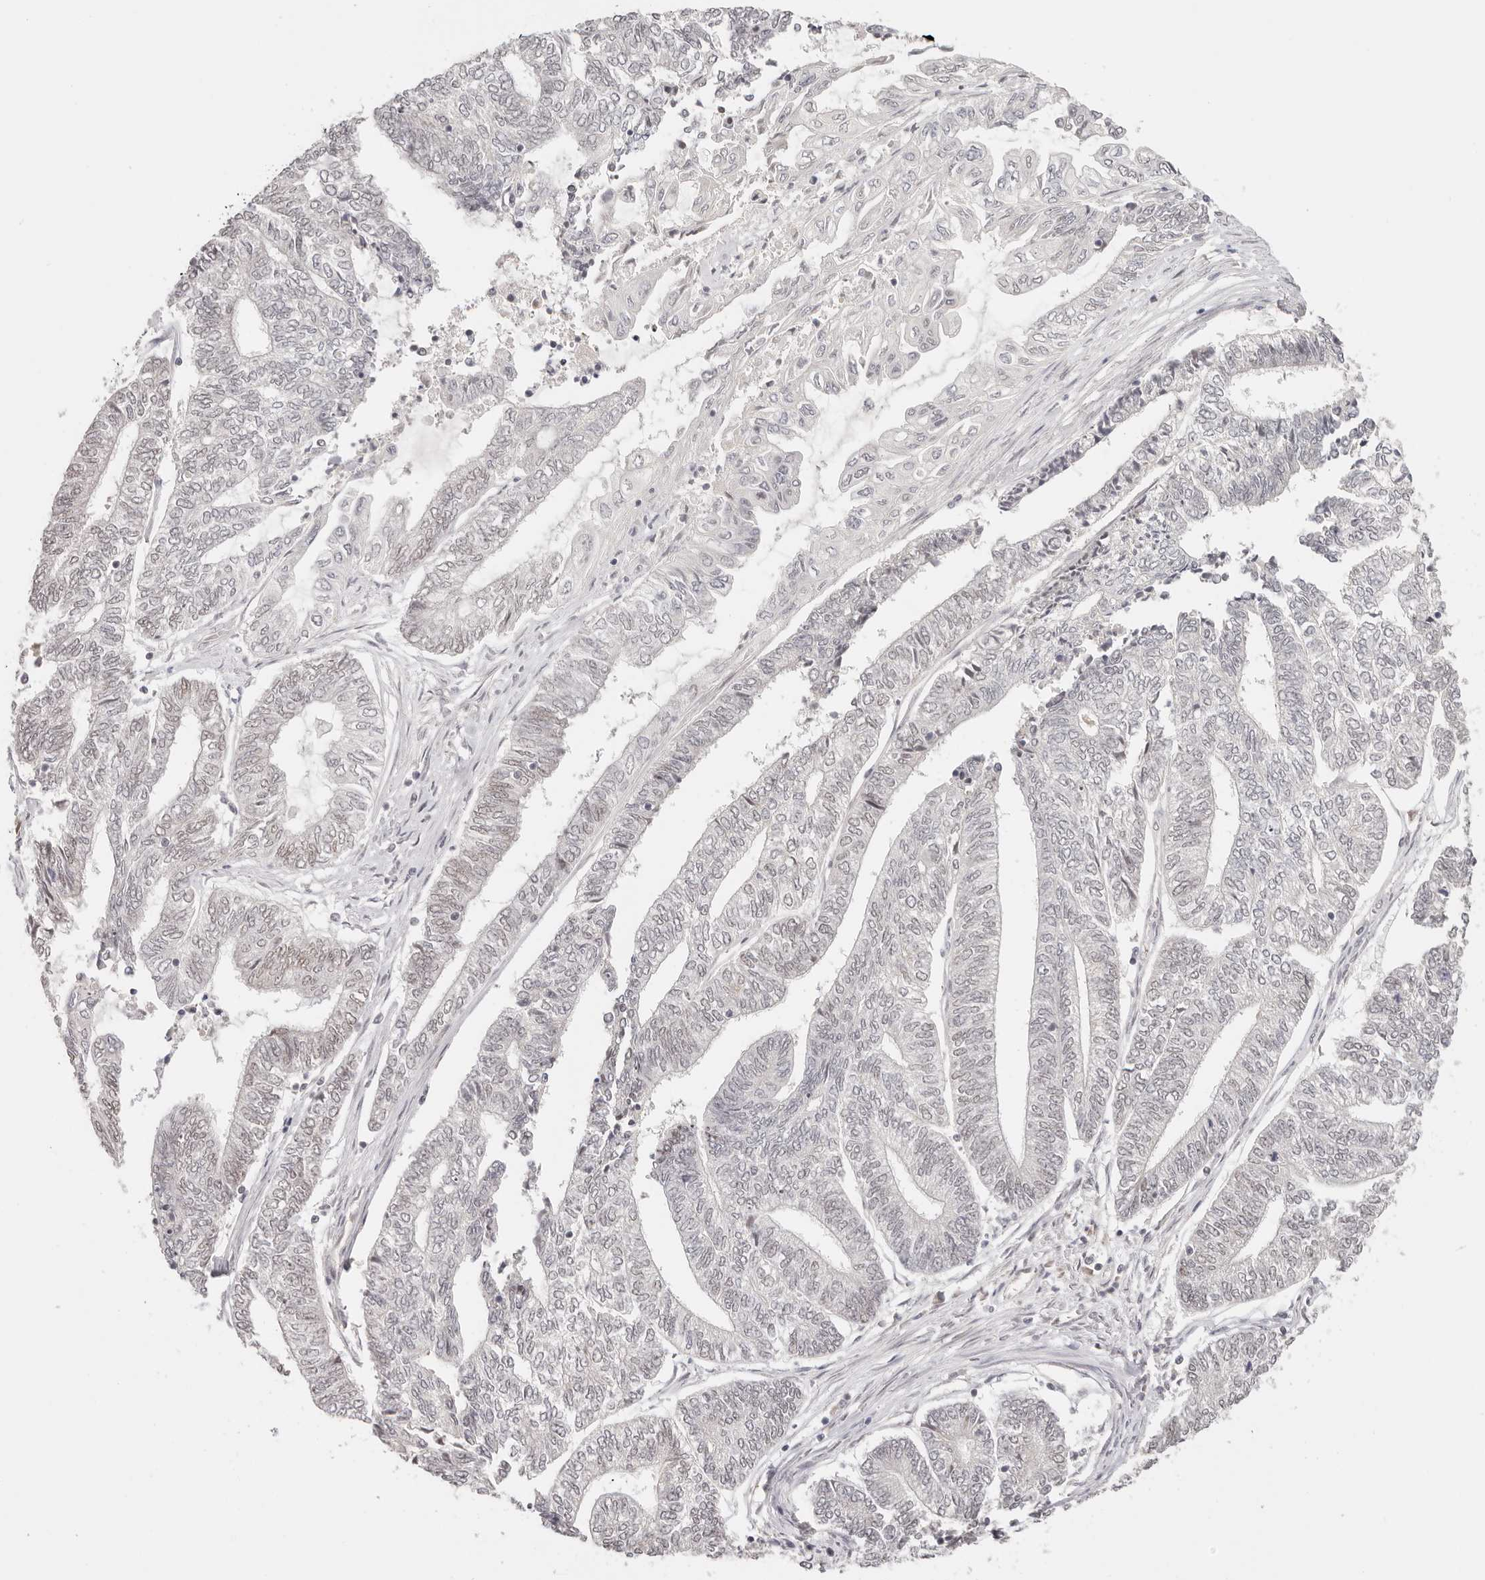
{"staining": {"intensity": "weak", "quantity": "<25%", "location": "nuclear"}, "tissue": "endometrial cancer", "cell_type": "Tumor cells", "image_type": "cancer", "snomed": [{"axis": "morphology", "description": "Adenocarcinoma, NOS"}, {"axis": "topography", "description": "Uterus"}, {"axis": "topography", "description": "Endometrium"}], "caption": "Immunohistochemistry of human endometrial cancer shows no positivity in tumor cells.", "gene": "RFC3", "patient": {"sex": "female", "age": 70}}